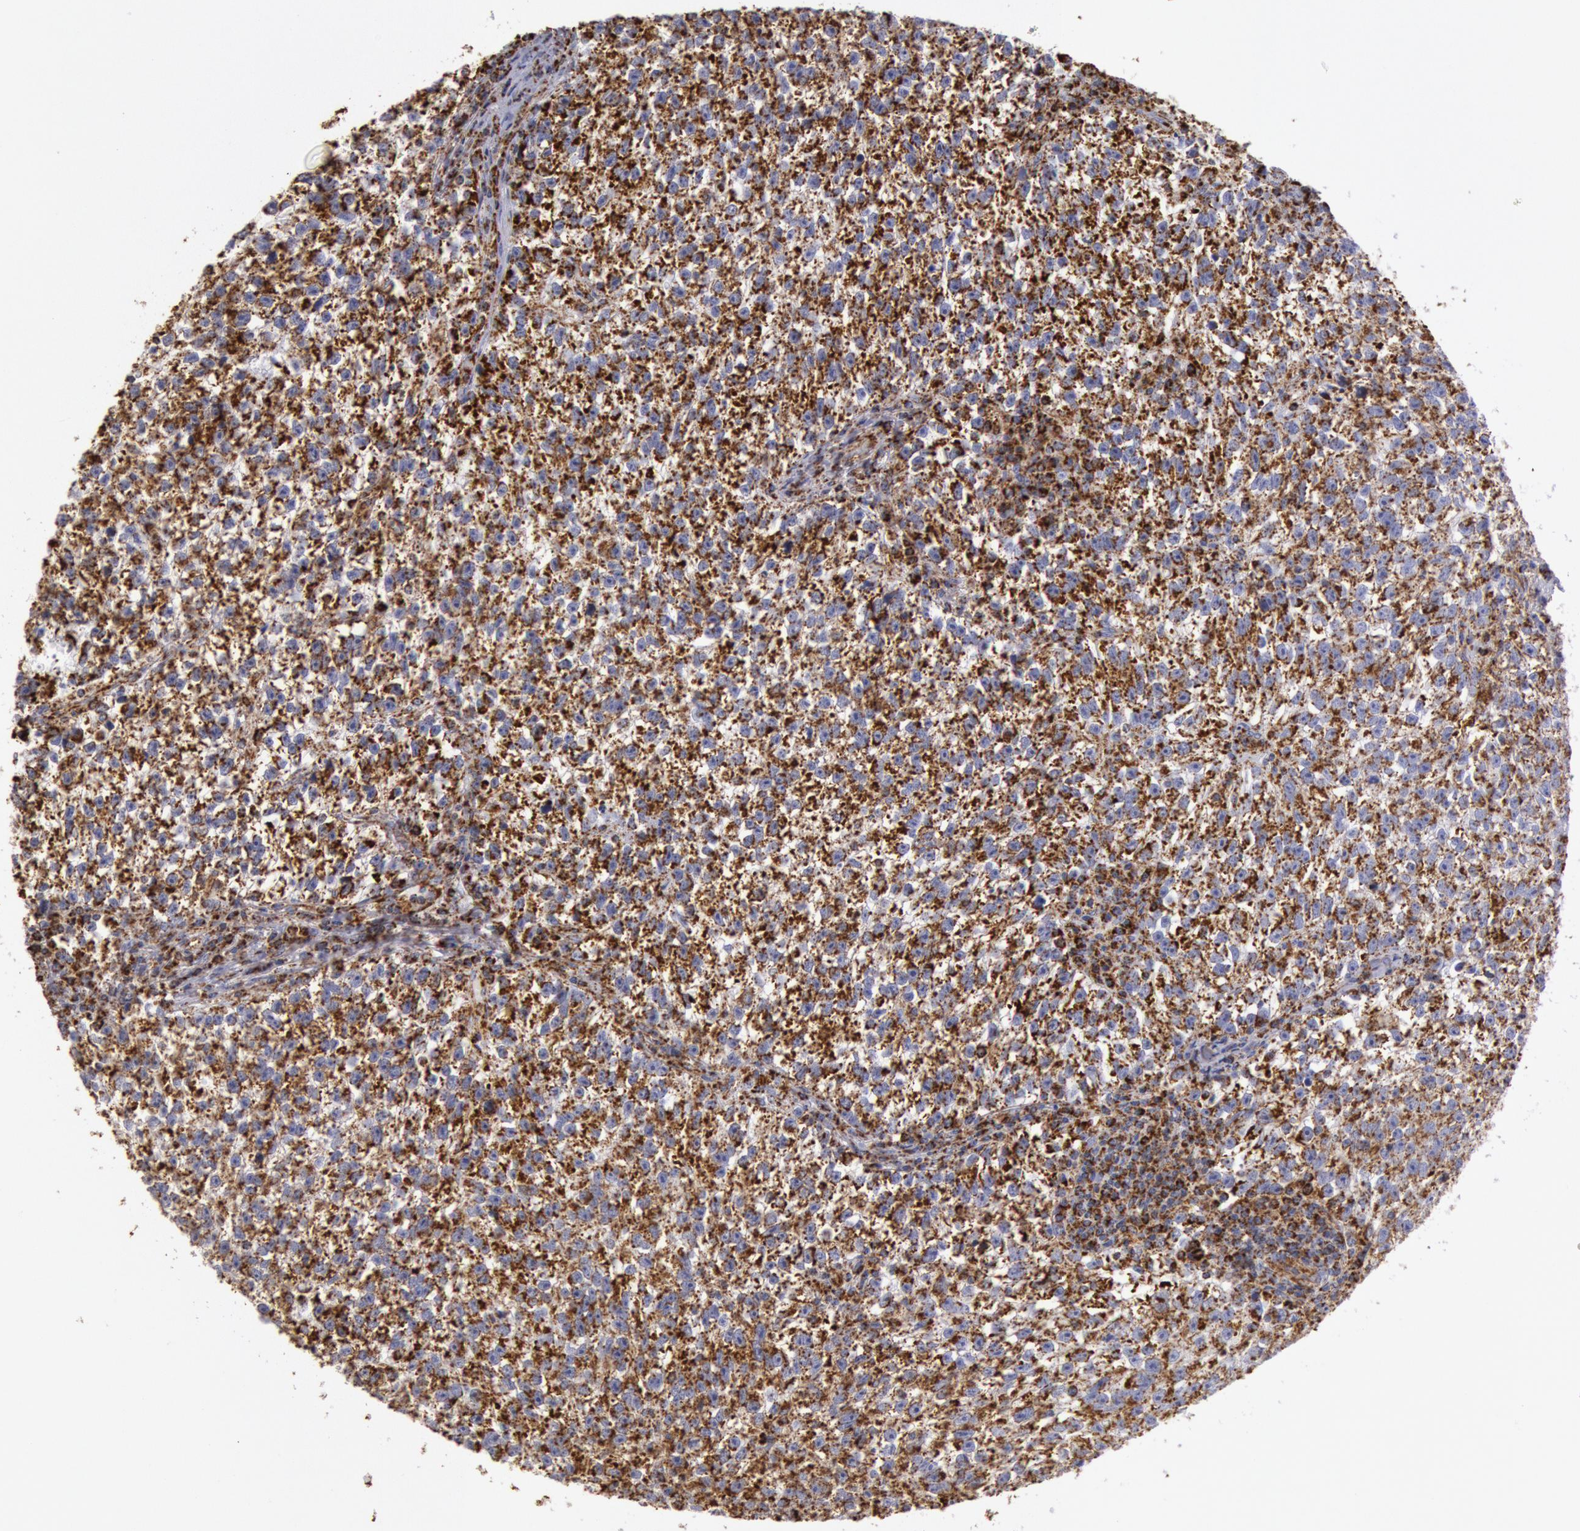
{"staining": {"intensity": "strong", "quantity": "25%-75%", "location": "cytoplasmic/membranous"}, "tissue": "testis cancer", "cell_type": "Tumor cells", "image_type": "cancer", "snomed": [{"axis": "morphology", "description": "Seminoma, NOS"}, {"axis": "topography", "description": "Testis"}], "caption": "DAB (3,3'-diaminobenzidine) immunohistochemical staining of seminoma (testis) displays strong cytoplasmic/membranous protein staining in about 25%-75% of tumor cells.", "gene": "CYC1", "patient": {"sex": "male", "age": 38}}